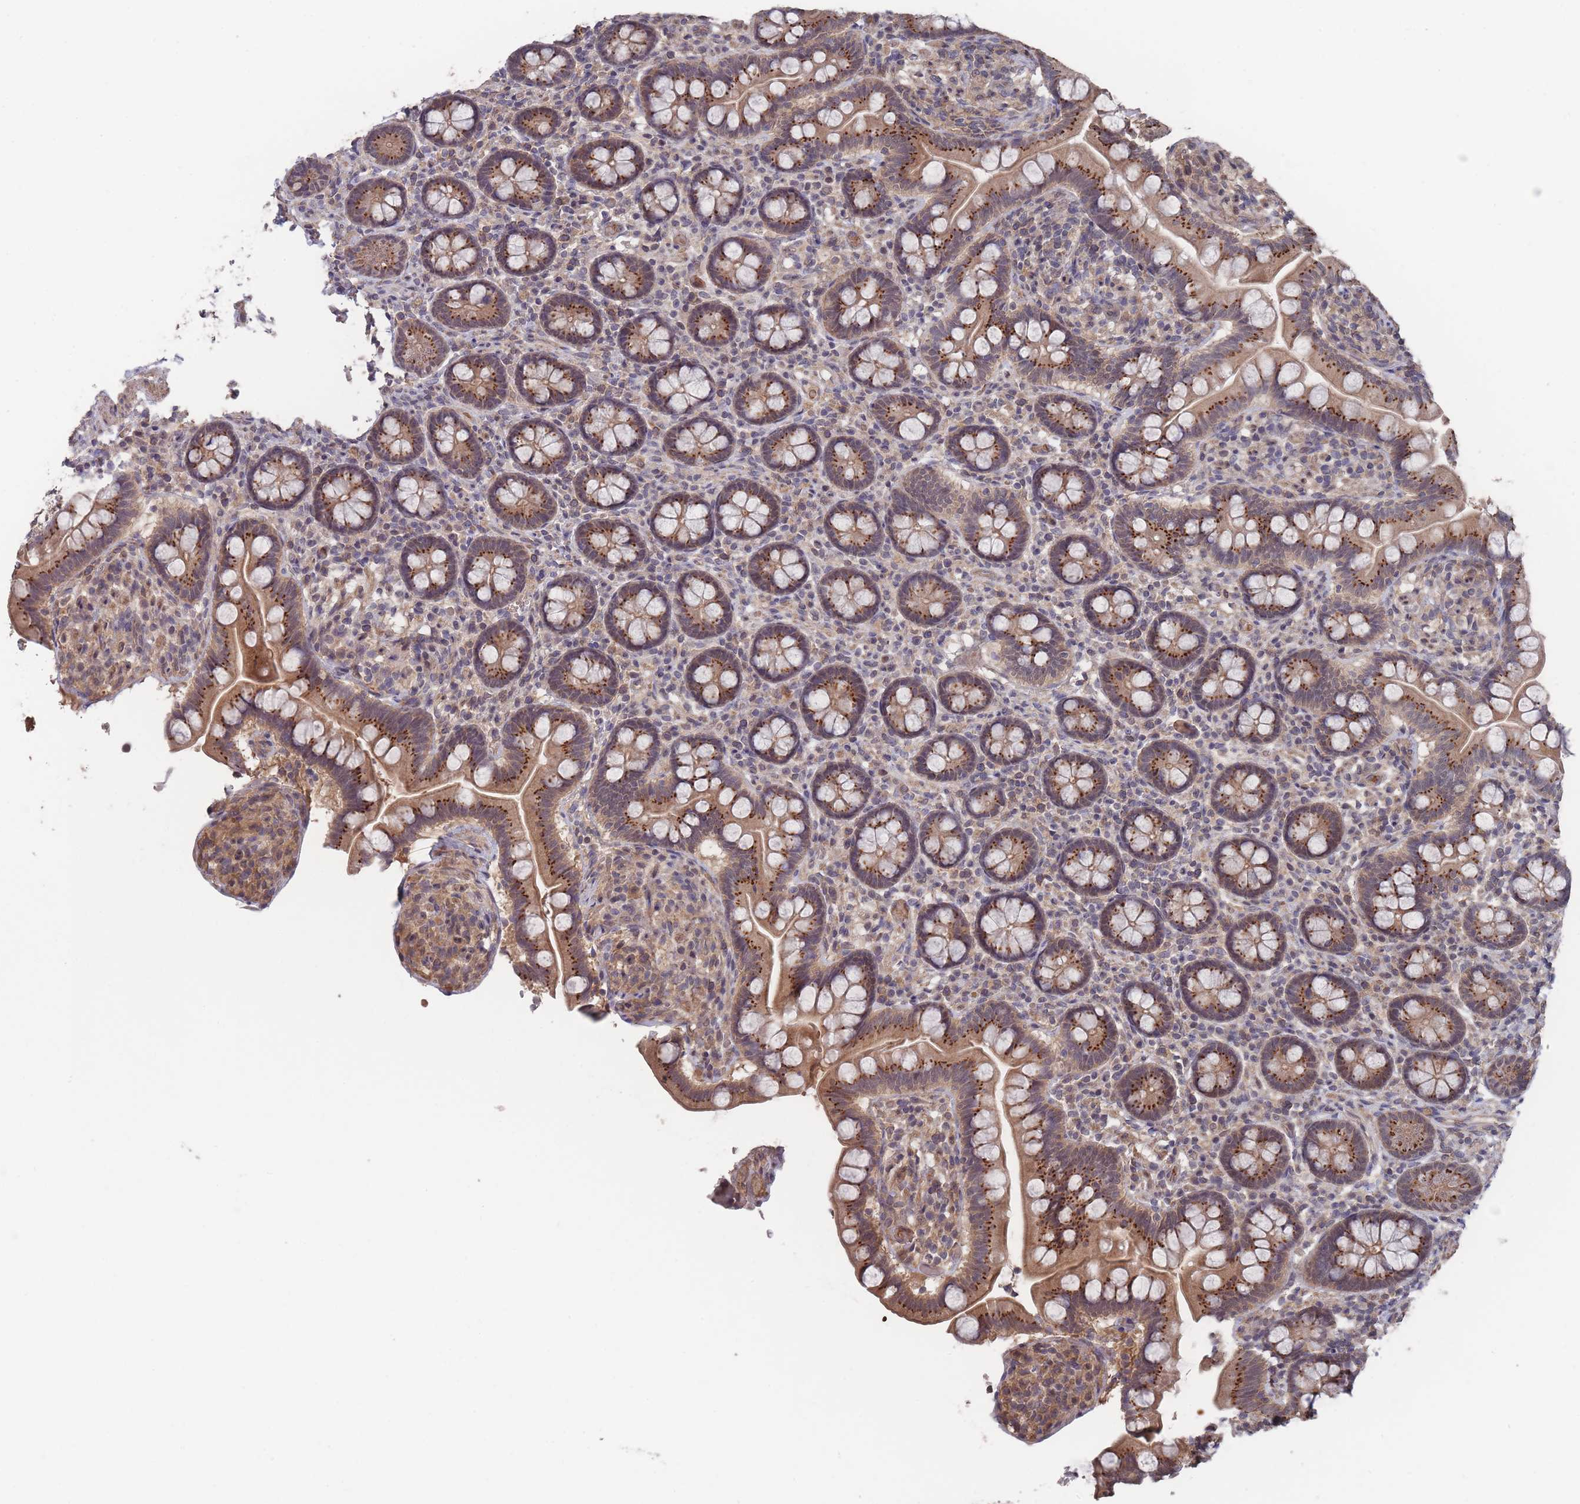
{"staining": {"intensity": "strong", "quantity": ">75%", "location": "cytoplasmic/membranous"}, "tissue": "small intestine", "cell_type": "Glandular cells", "image_type": "normal", "snomed": [{"axis": "morphology", "description": "Normal tissue, NOS"}, {"axis": "topography", "description": "Small intestine"}], "caption": "Immunohistochemical staining of unremarkable small intestine demonstrates >75% levels of strong cytoplasmic/membranous protein staining in approximately >75% of glandular cells. Using DAB (brown) and hematoxylin (blue) stains, captured at high magnification using brightfield microscopy.", "gene": "SF3B1", "patient": {"sex": "female", "age": 64}}